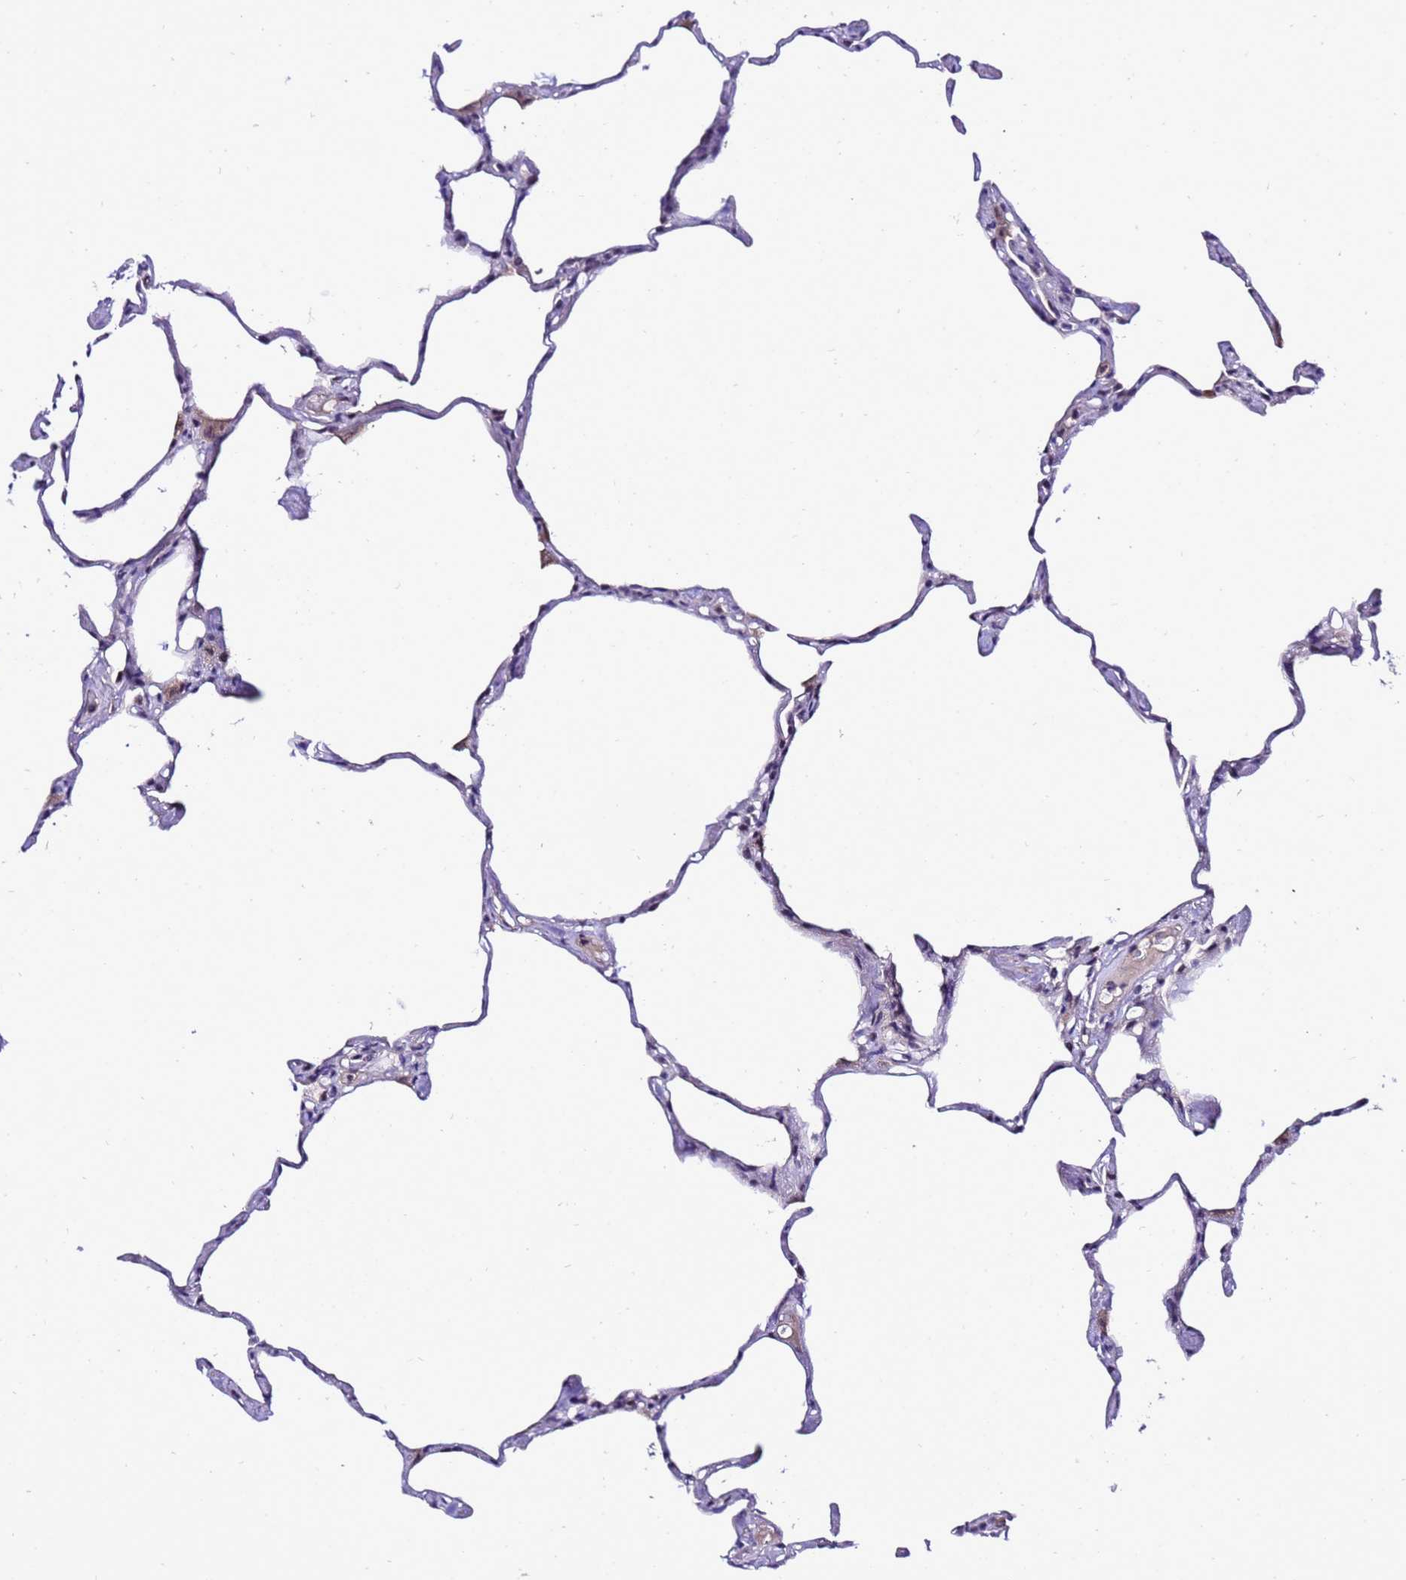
{"staining": {"intensity": "negative", "quantity": "none", "location": "none"}, "tissue": "lung", "cell_type": "Alveolar cells", "image_type": "normal", "snomed": [{"axis": "morphology", "description": "Normal tissue, NOS"}, {"axis": "topography", "description": "Lung"}], "caption": "An immunohistochemistry (IHC) photomicrograph of benign lung is shown. There is no staining in alveolar cells of lung. The staining is performed using DAB (3,3'-diaminobenzidine) brown chromogen with nuclei counter-stained in using hematoxylin.", "gene": "C19orf47", "patient": {"sex": "male", "age": 65}}